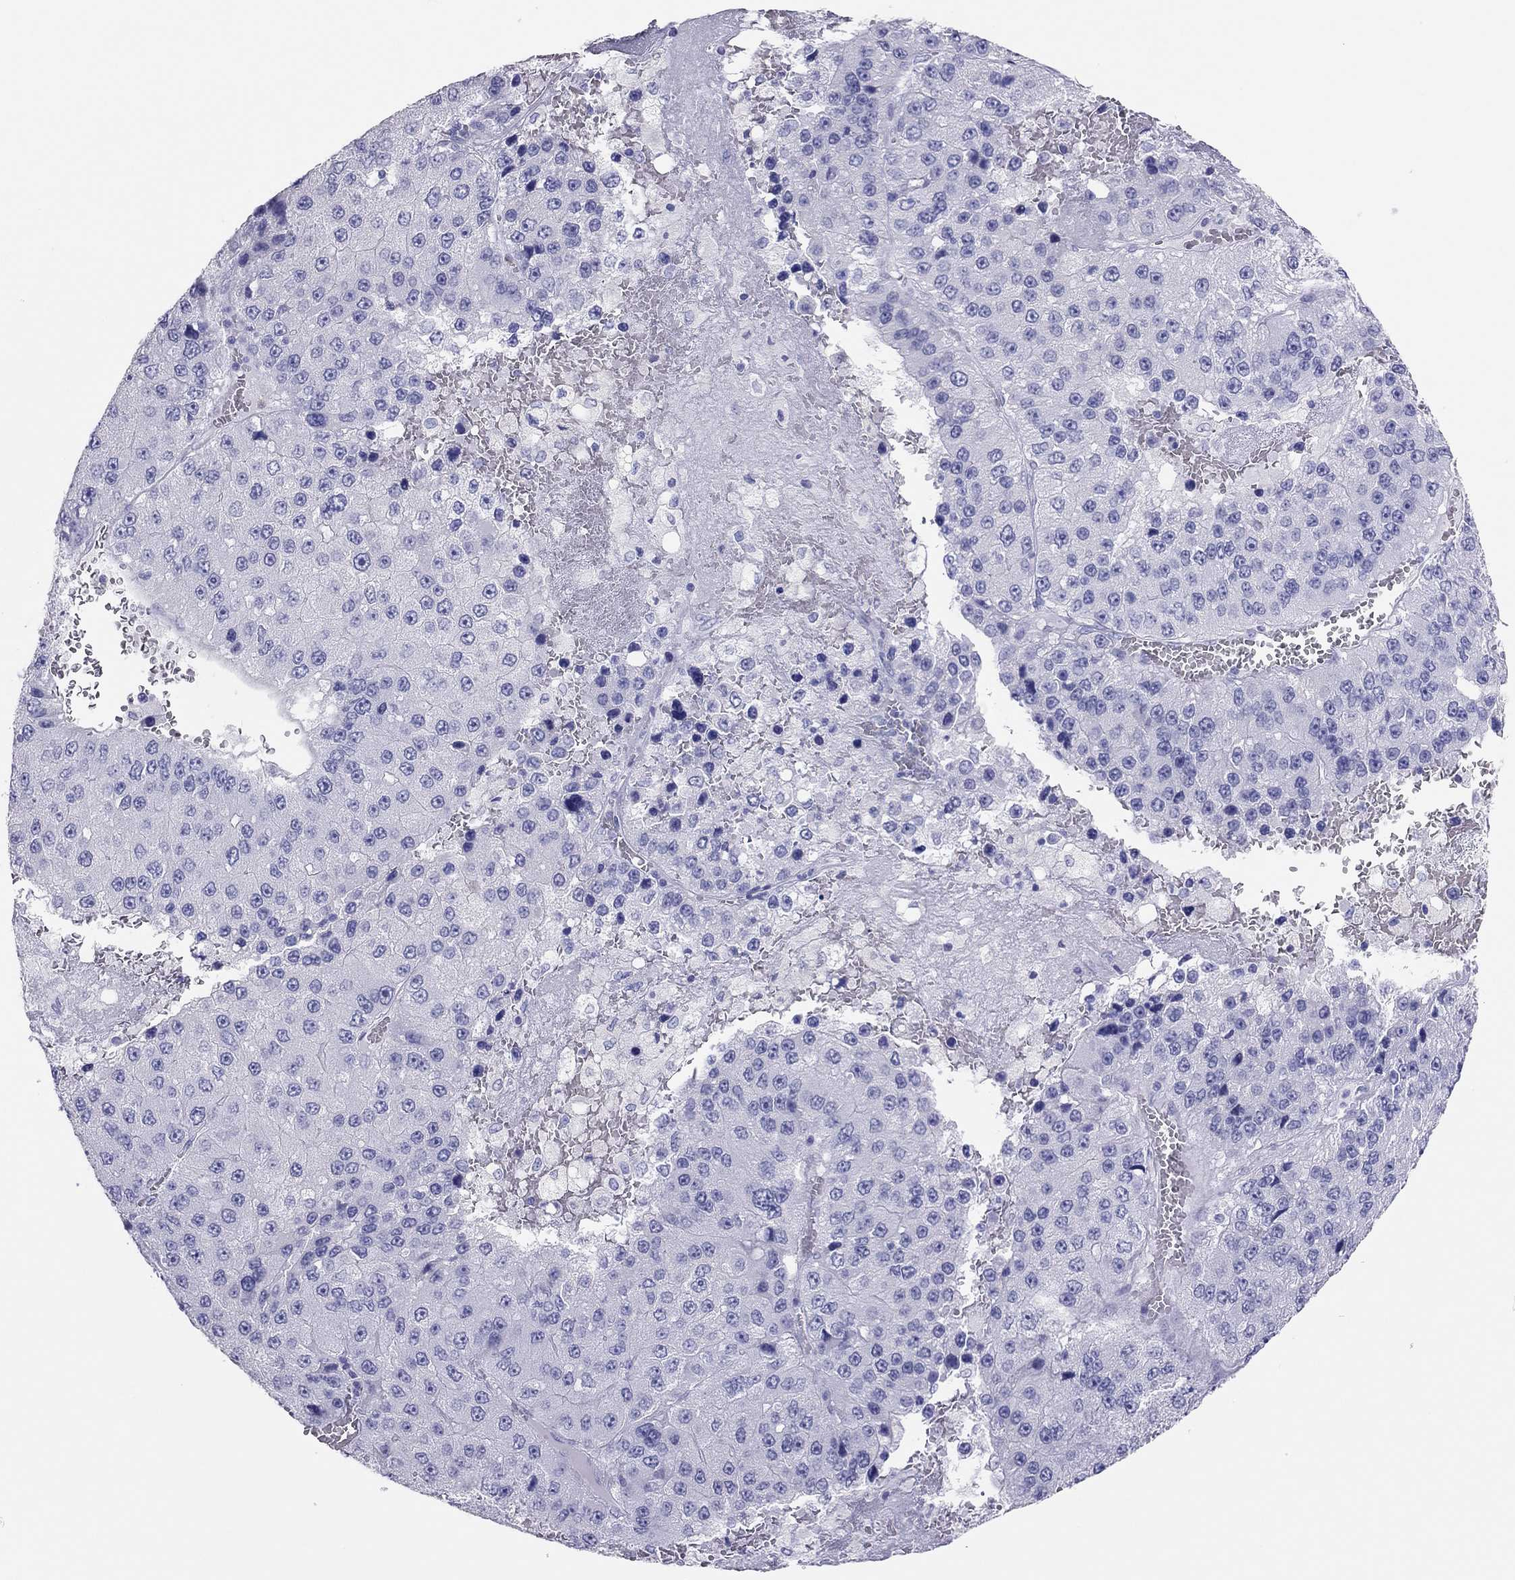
{"staining": {"intensity": "negative", "quantity": "none", "location": "none"}, "tissue": "liver cancer", "cell_type": "Tumor cells", "image_type": "cancer", "snomed": [{"axis": "morphology", "description": "Carcinoma, Hepatocellular, NOS"}, {"axis": "topography", "description": "Liver"}], "caption": "Histopathology image shows no protein positivity in tumor cells of liver cancer (hepatocellular carcinoma) tissue.", "gene": "TSHB", "patient": {"sex": "female", "age": 73}}